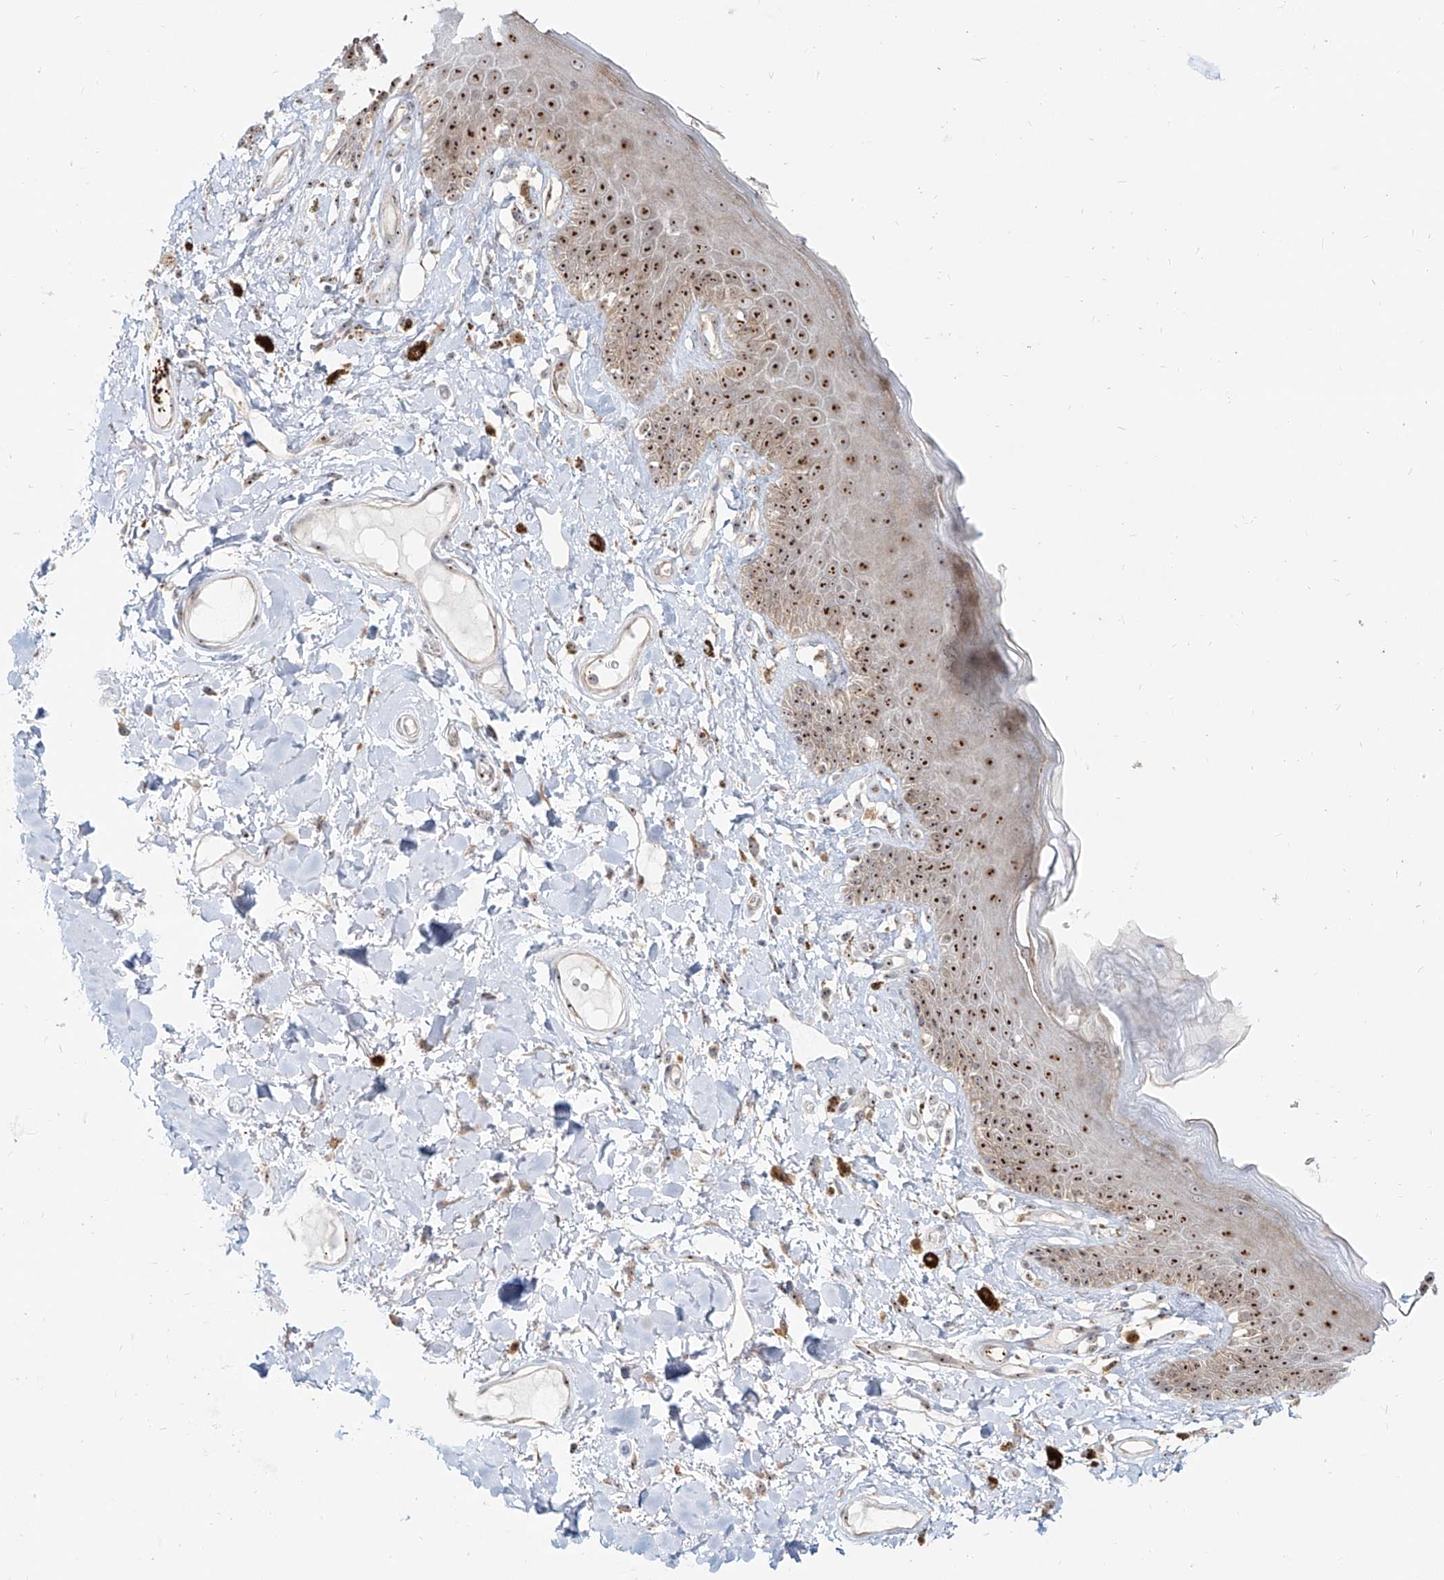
{"staining": {"intensity": "strong", "quantity": ">75%", "location": "cytoplasmic/membranous,nuclear"}, "tissue": "skin", "cell_type": "Epidermal cells", "image_type": "normal", "snomed": [{"axis": "morphology", "description": "Normal tissue, NOS"}, {"axis": "topography", "description": "Anal"}], "caption": "Epidermal cells show strong cytoplasmic/membranous,nuclear positivity in about >75% of cells in normal skin. The protein of interest is shown in brown color, while the nuclei are stained blue.", "gene": "BYSL", "patient": {"sex": "female", "age": 78}}